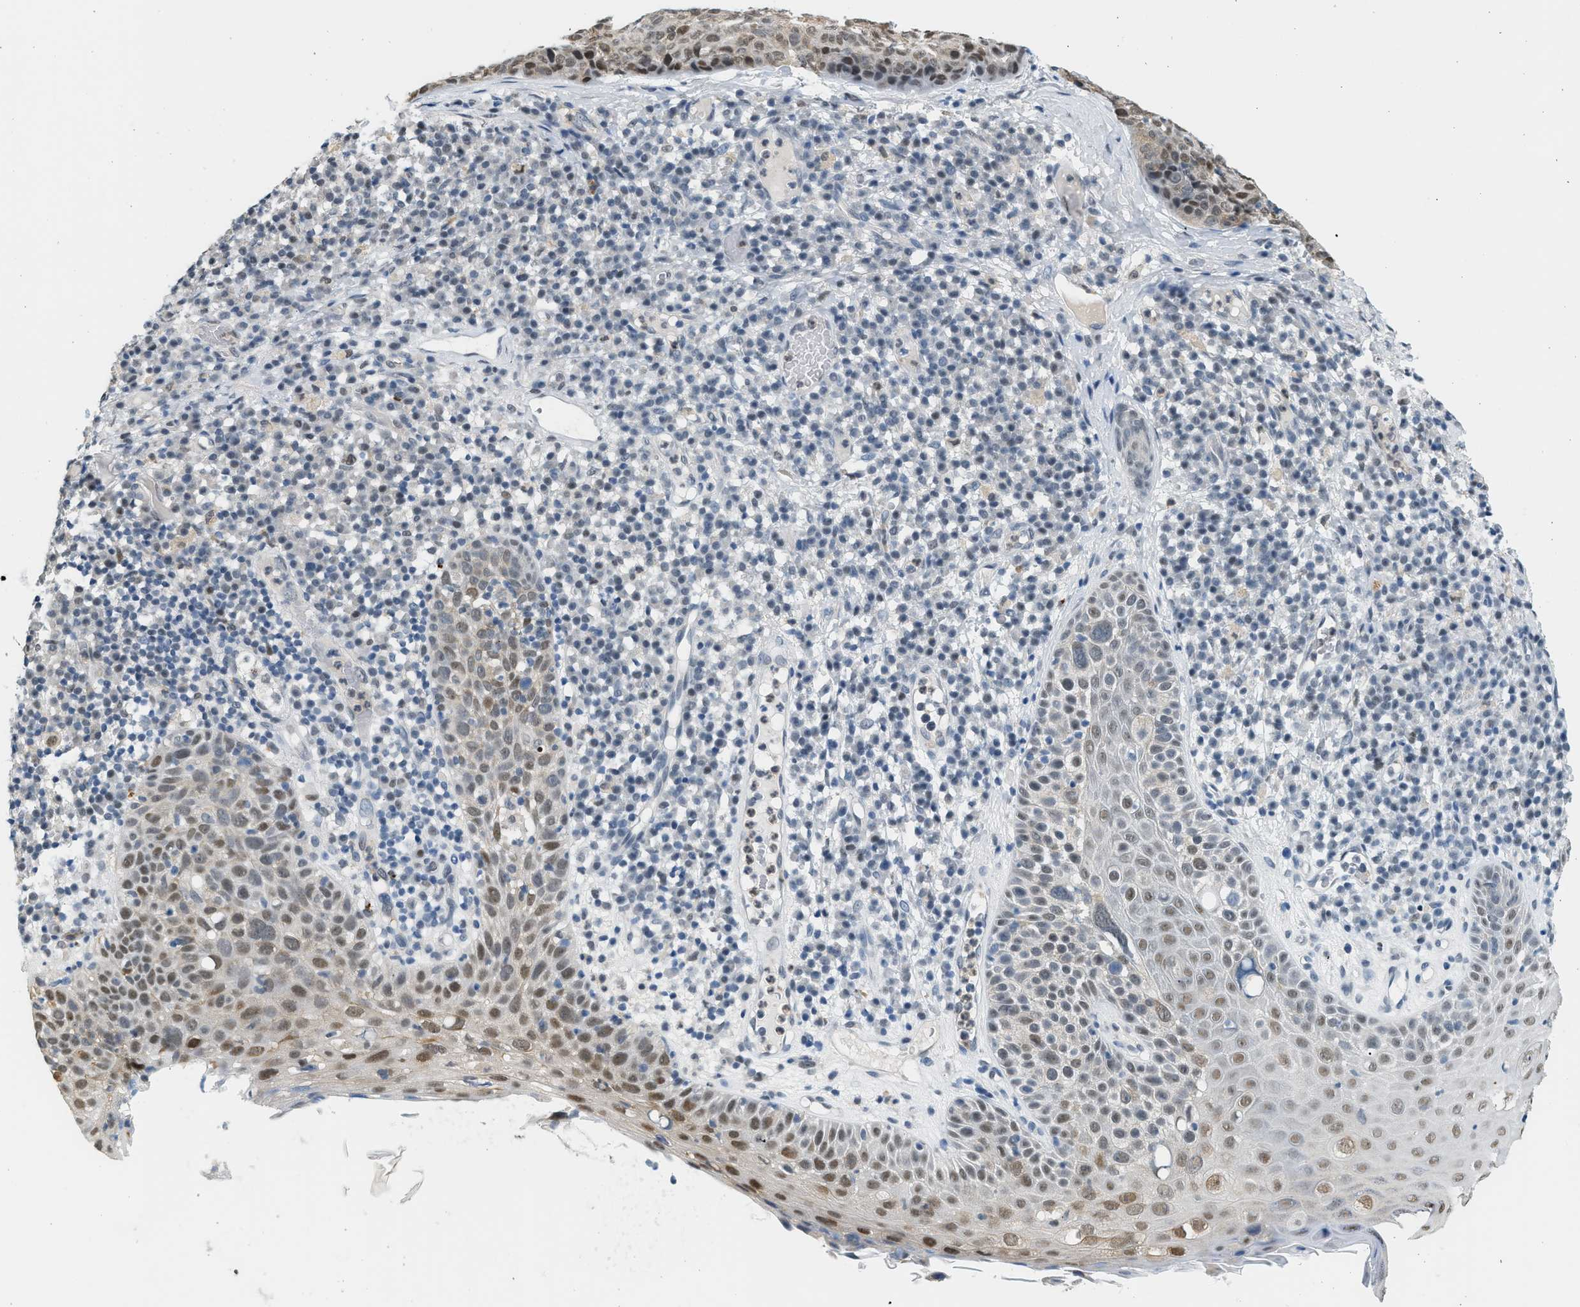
{"staining": {"intensity": "moderate", "quantity": "25%-75%", "location": "nuclear"}, "tissue": "skin cancer", "cell_type": "Tumor cells", "image_type": "cancer", "snomed": [{"axis": "morphology", "description": "Squamous cell carcinoma in situ, NOS"}, {"axis": "morphology", "description": "Squamous cell carcinoma, NOS"}, {"axis": "topography", "description": "Skin"}], "caption": "Protein staining by immunohistochemistry (IHC) exhibits moderate nuclear positivity in approximately 25%-75% of tumor cells in skin cancer (squamous cell carcinoma).", "gene": "HIPK1", "patient": {"sex": "male", "age": 93}}